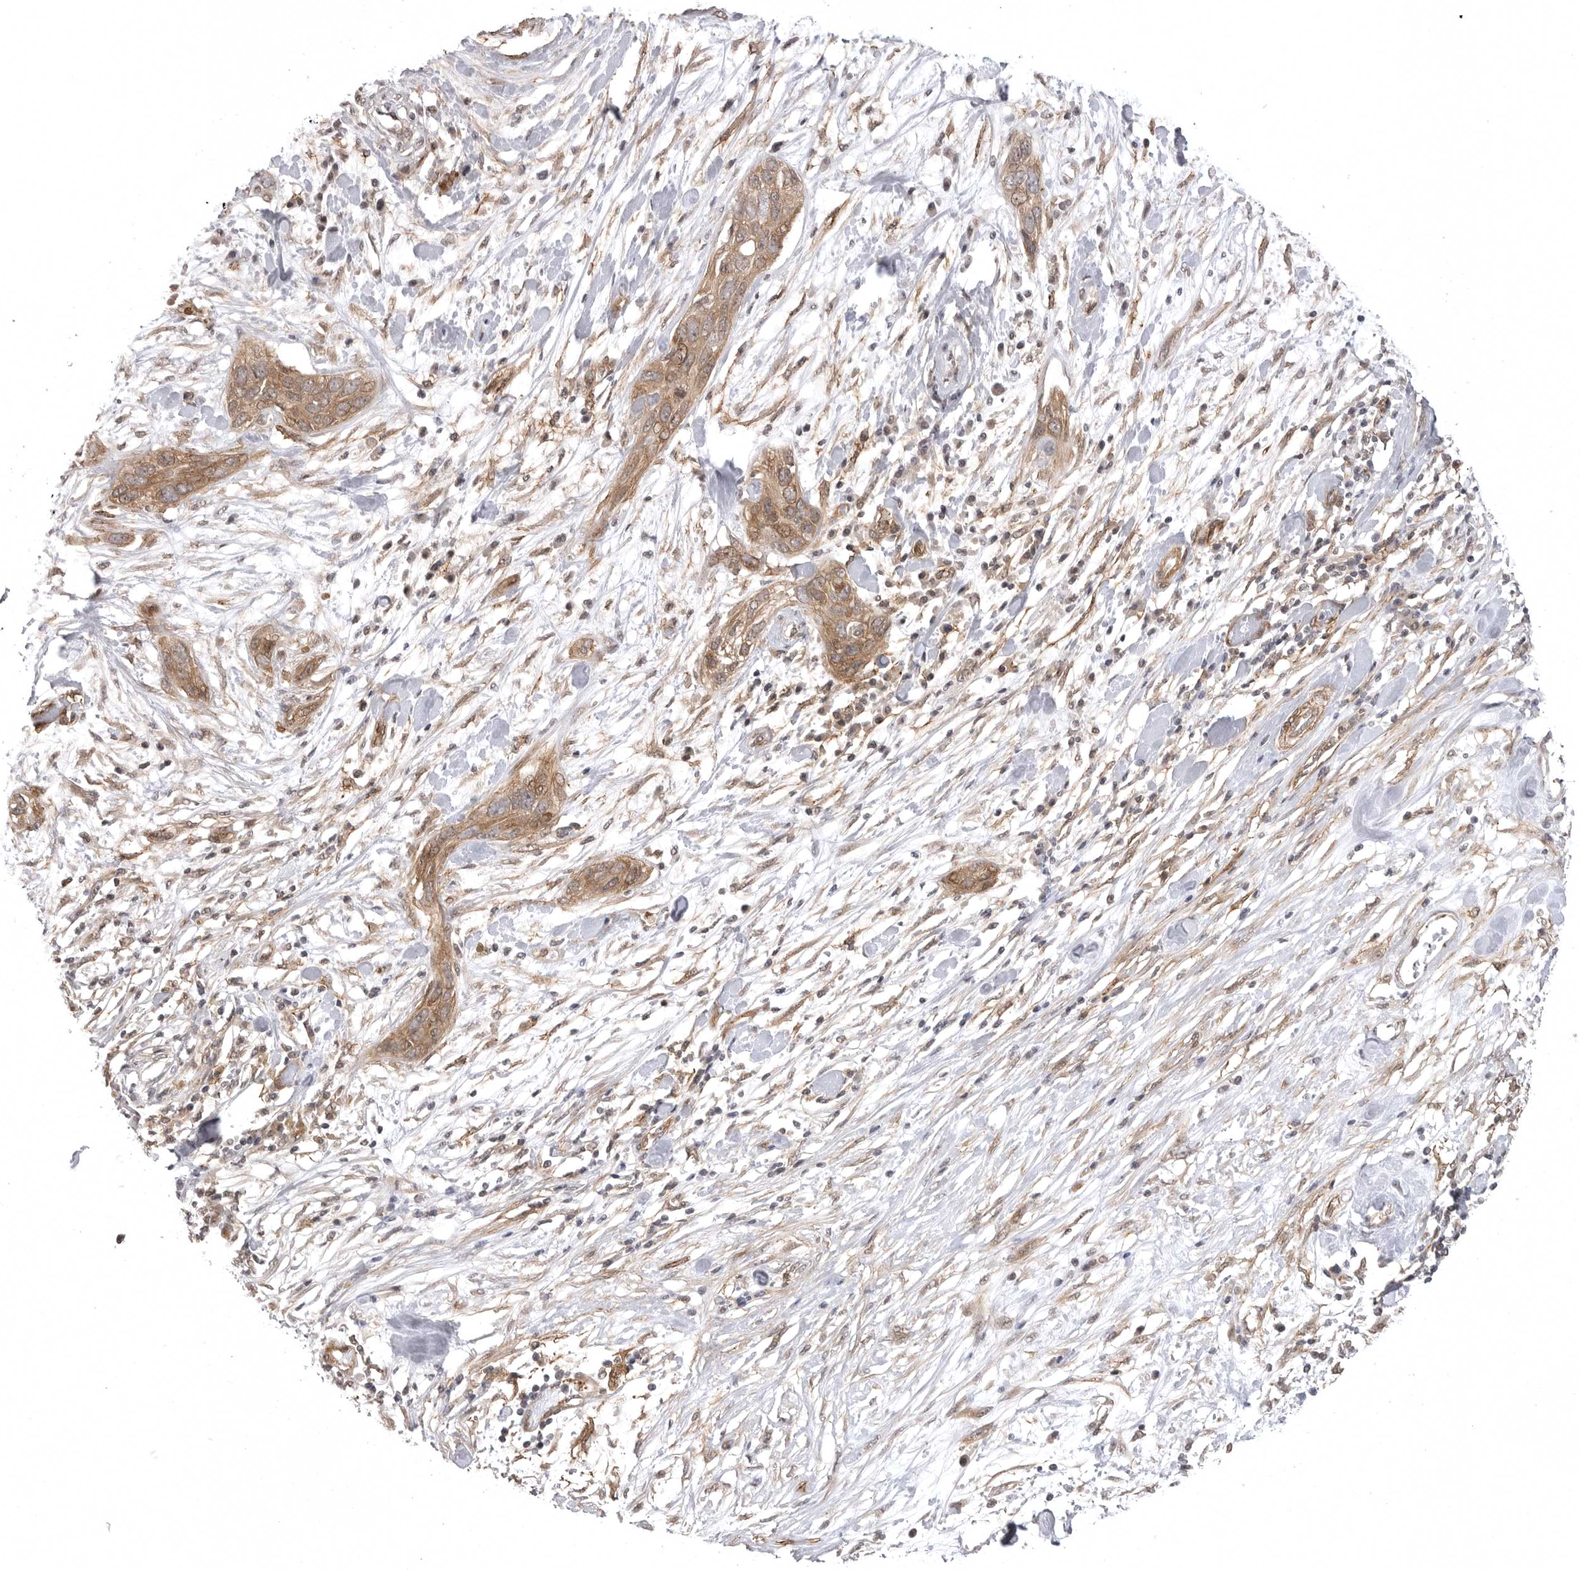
{"staining": {"intensity": "moderate", "quantity": ">75%", "location": "cytoplasmic/membranous"}, "tissue": "pancreatic cancer", "cell_type": "Tumor cells", "image_type": "cancer", "snomed": [{"axis": "morphology", "description": "Adenocarcinoma, NOS"}, {"axis": "topography", "description": "Pancreas"}], "caption": "Human pancreatic adenocarcinoma stained with a protein marker shows moderate staining in tumor cells.", "gene": "SORBS1", "patient": {"sex": "female", "age": 60}}